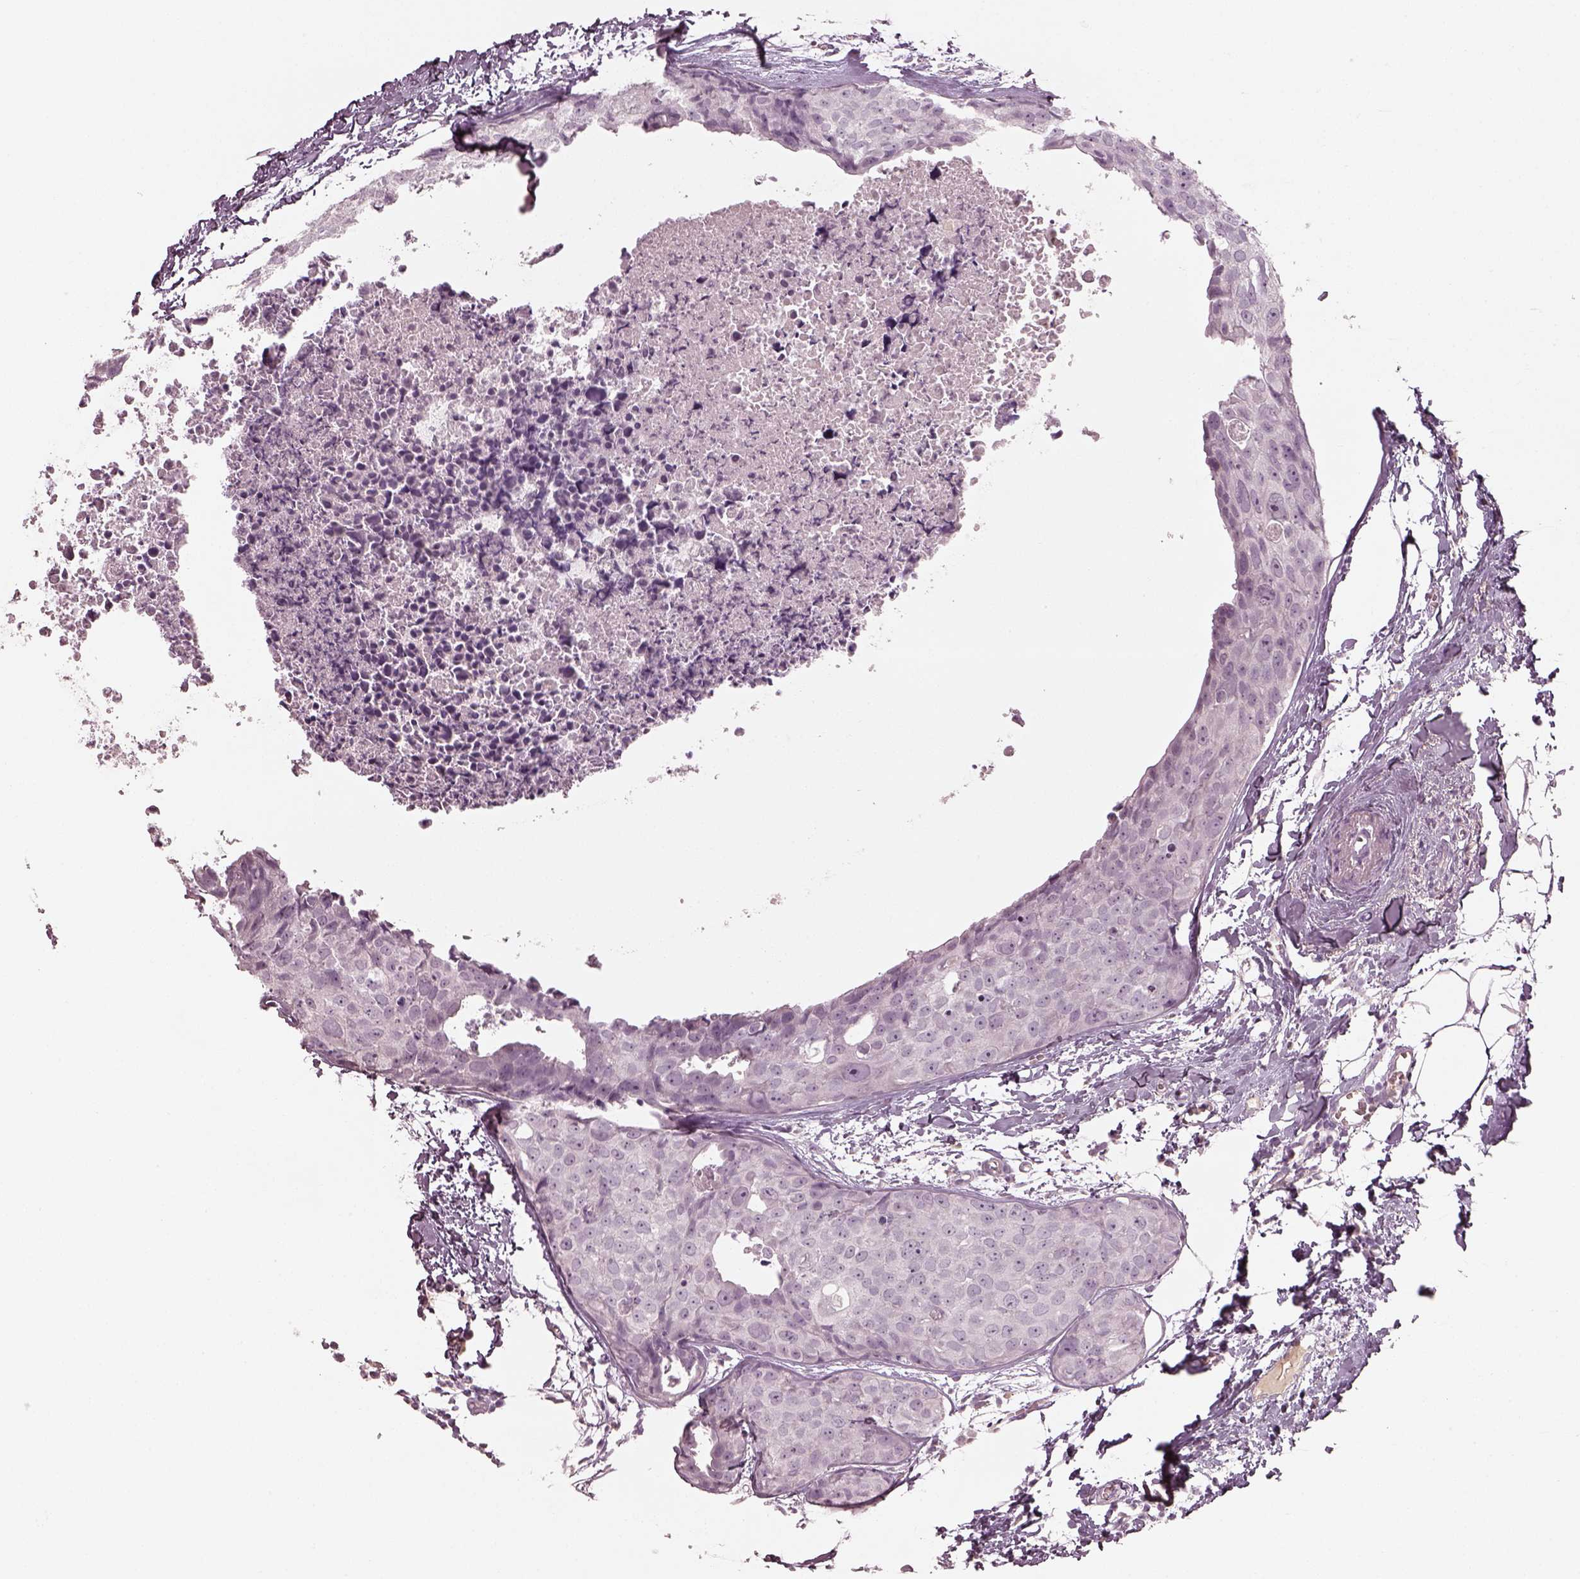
{"staining": {"intensity": "negative", "quantity": "none", "location": "none"}, "tissue": "breast cancer", "cell_type": "Tumor cells", "image_type": "cancer", "snomed": [{"axis": "morphology", "description": "Duct carcinoma"}, {"axis": "topography", "description": "Breast"}], "caption": "Immunohistochemistry histopathology image of breast infiltrating ductal carcinoma stained for a protein (brown), which demonstrates no positivity in tumor cells.", "gene": "SPATA6L", "patient": {"sex": "female", "age": 38}}